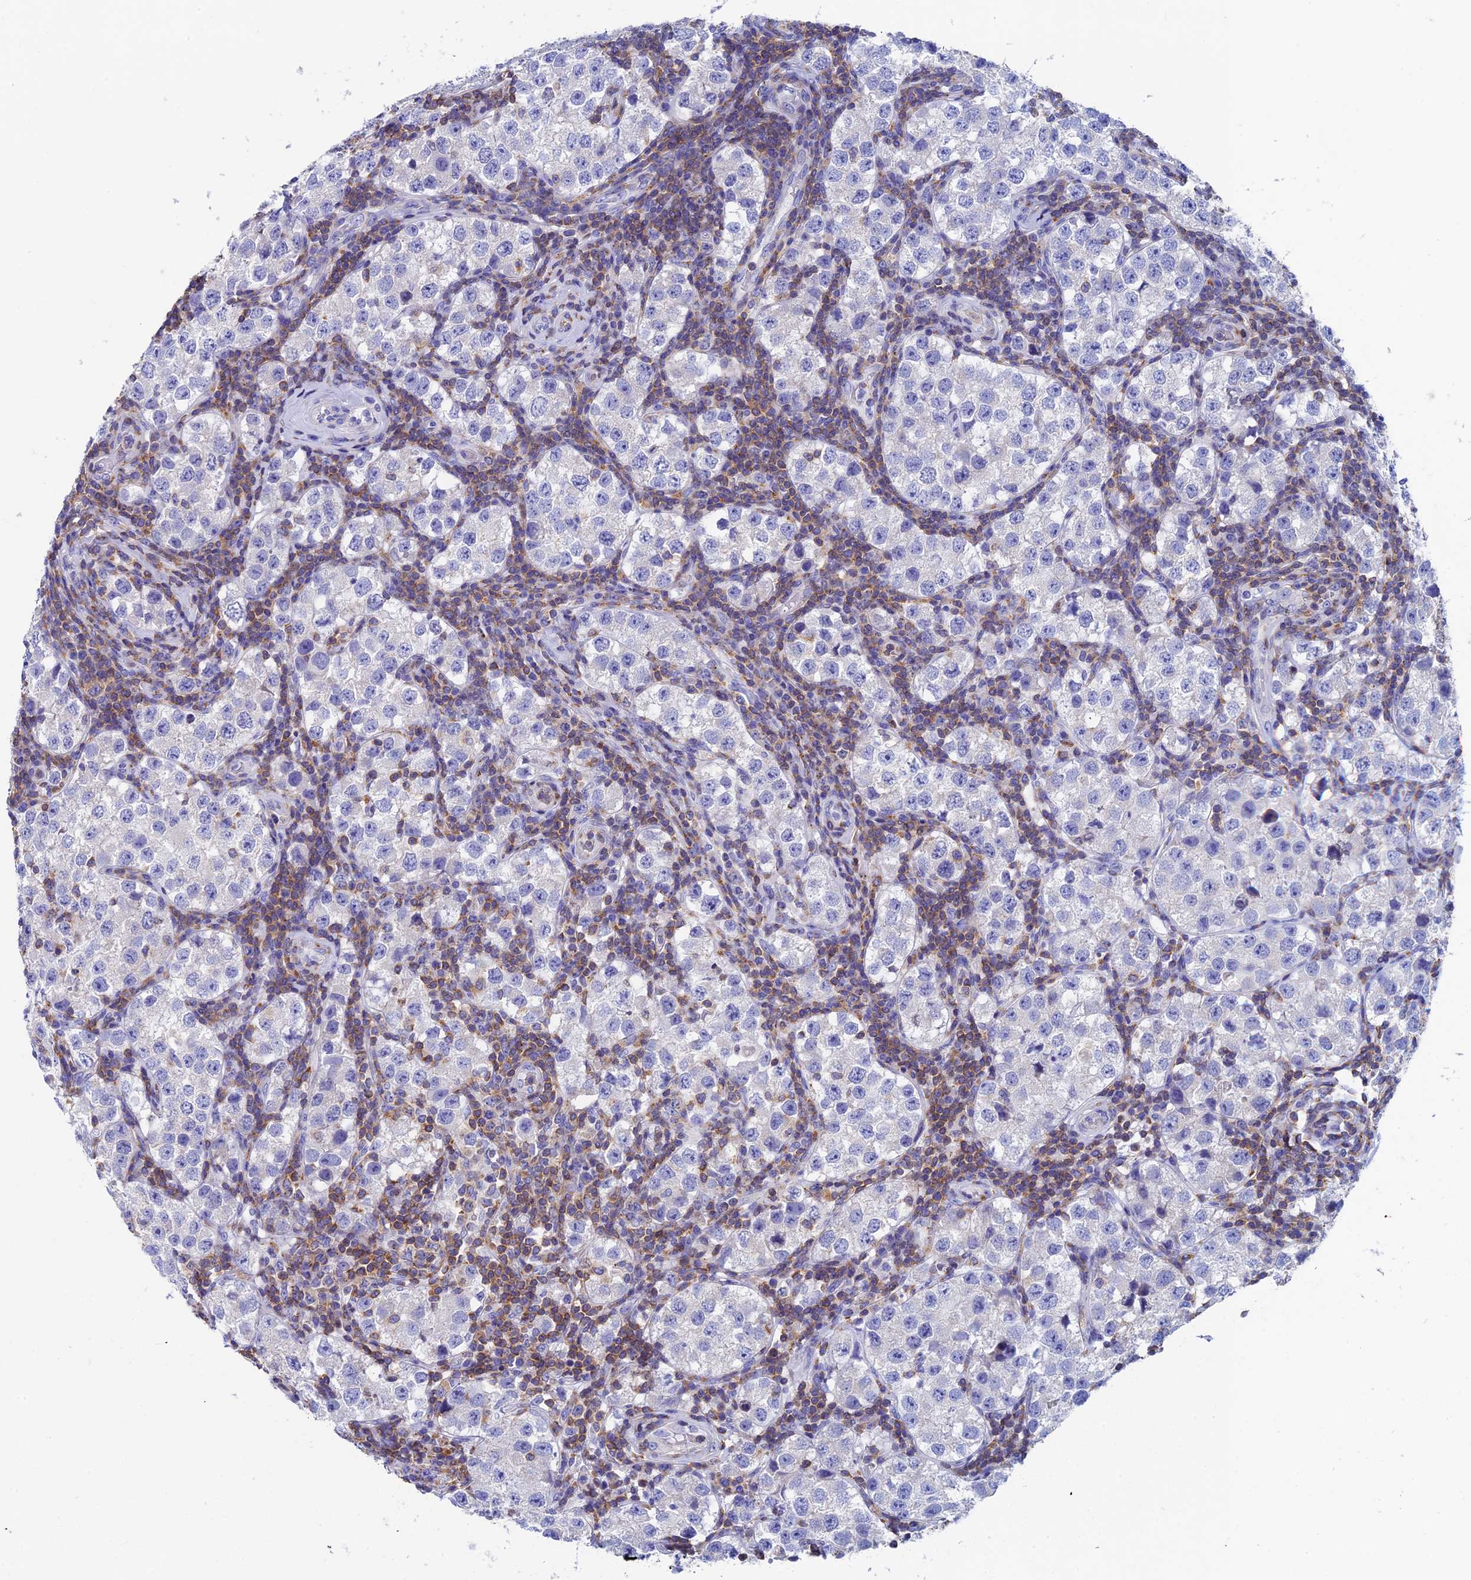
{"staining": {"intensity": "negative", "quantity": "none", "location": "none"}, "tissue": "testis cancer", "cell_type": "Tumor cells", "image_type": "cancer", "snomed": [{"axis": "morphology", "description": "Seminoma, NOS"}, {"axis": "topography", "description": "Testis"}], "caption": "This micrograph is of testis cancer (seminoma) stained with immunohistochemistry to label a protein in brown with the nuclei are counter-stained blue. There is no positivity in tumor cells.", "gene": "SEPTIN1", "patient": {"sex": "male", "age": 34}}